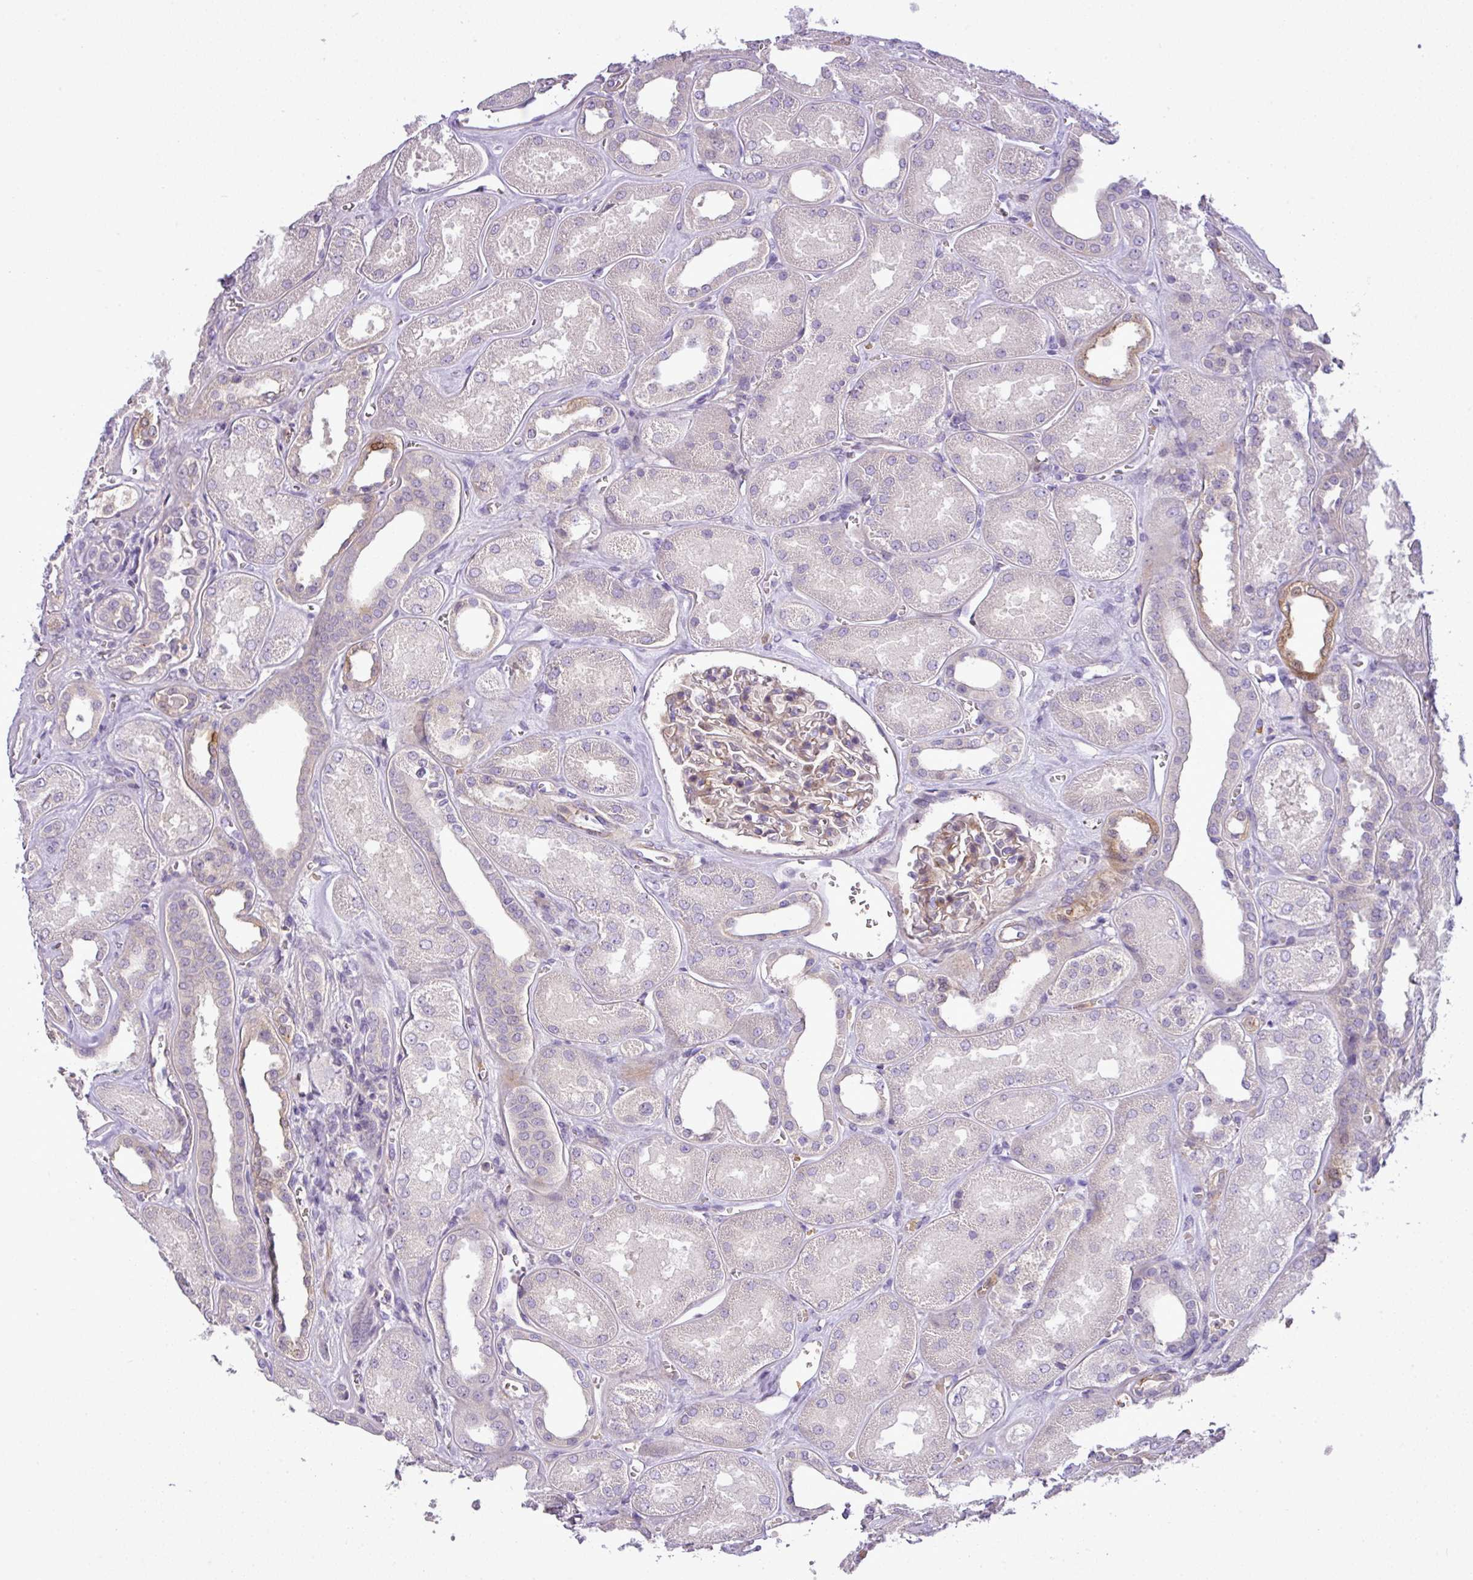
{"staining": {"intensity": "weak", "quantity": "<25%", "location": "cytoplasmic/membranous"}, "tissue": "kidney", "cell_type": "Cells in glomeruli", "image_type": "normal", "snomed": [{"axis": "morphology", "description": "Normal tissue, NOS"}, {"axis": "morphology", "description": "Adenocarcinoma, NOS"}, {"axis": "topography", "description": "Kidney"}], "caption": "Immunohistochemistry photomicrograph of benign kidney: human kidney stained with DAB demonstrates no significant protein positivity in cells in glomeruli.", "gene": "NBEAL2", "patient": {"sex": "female", "age": 68}}